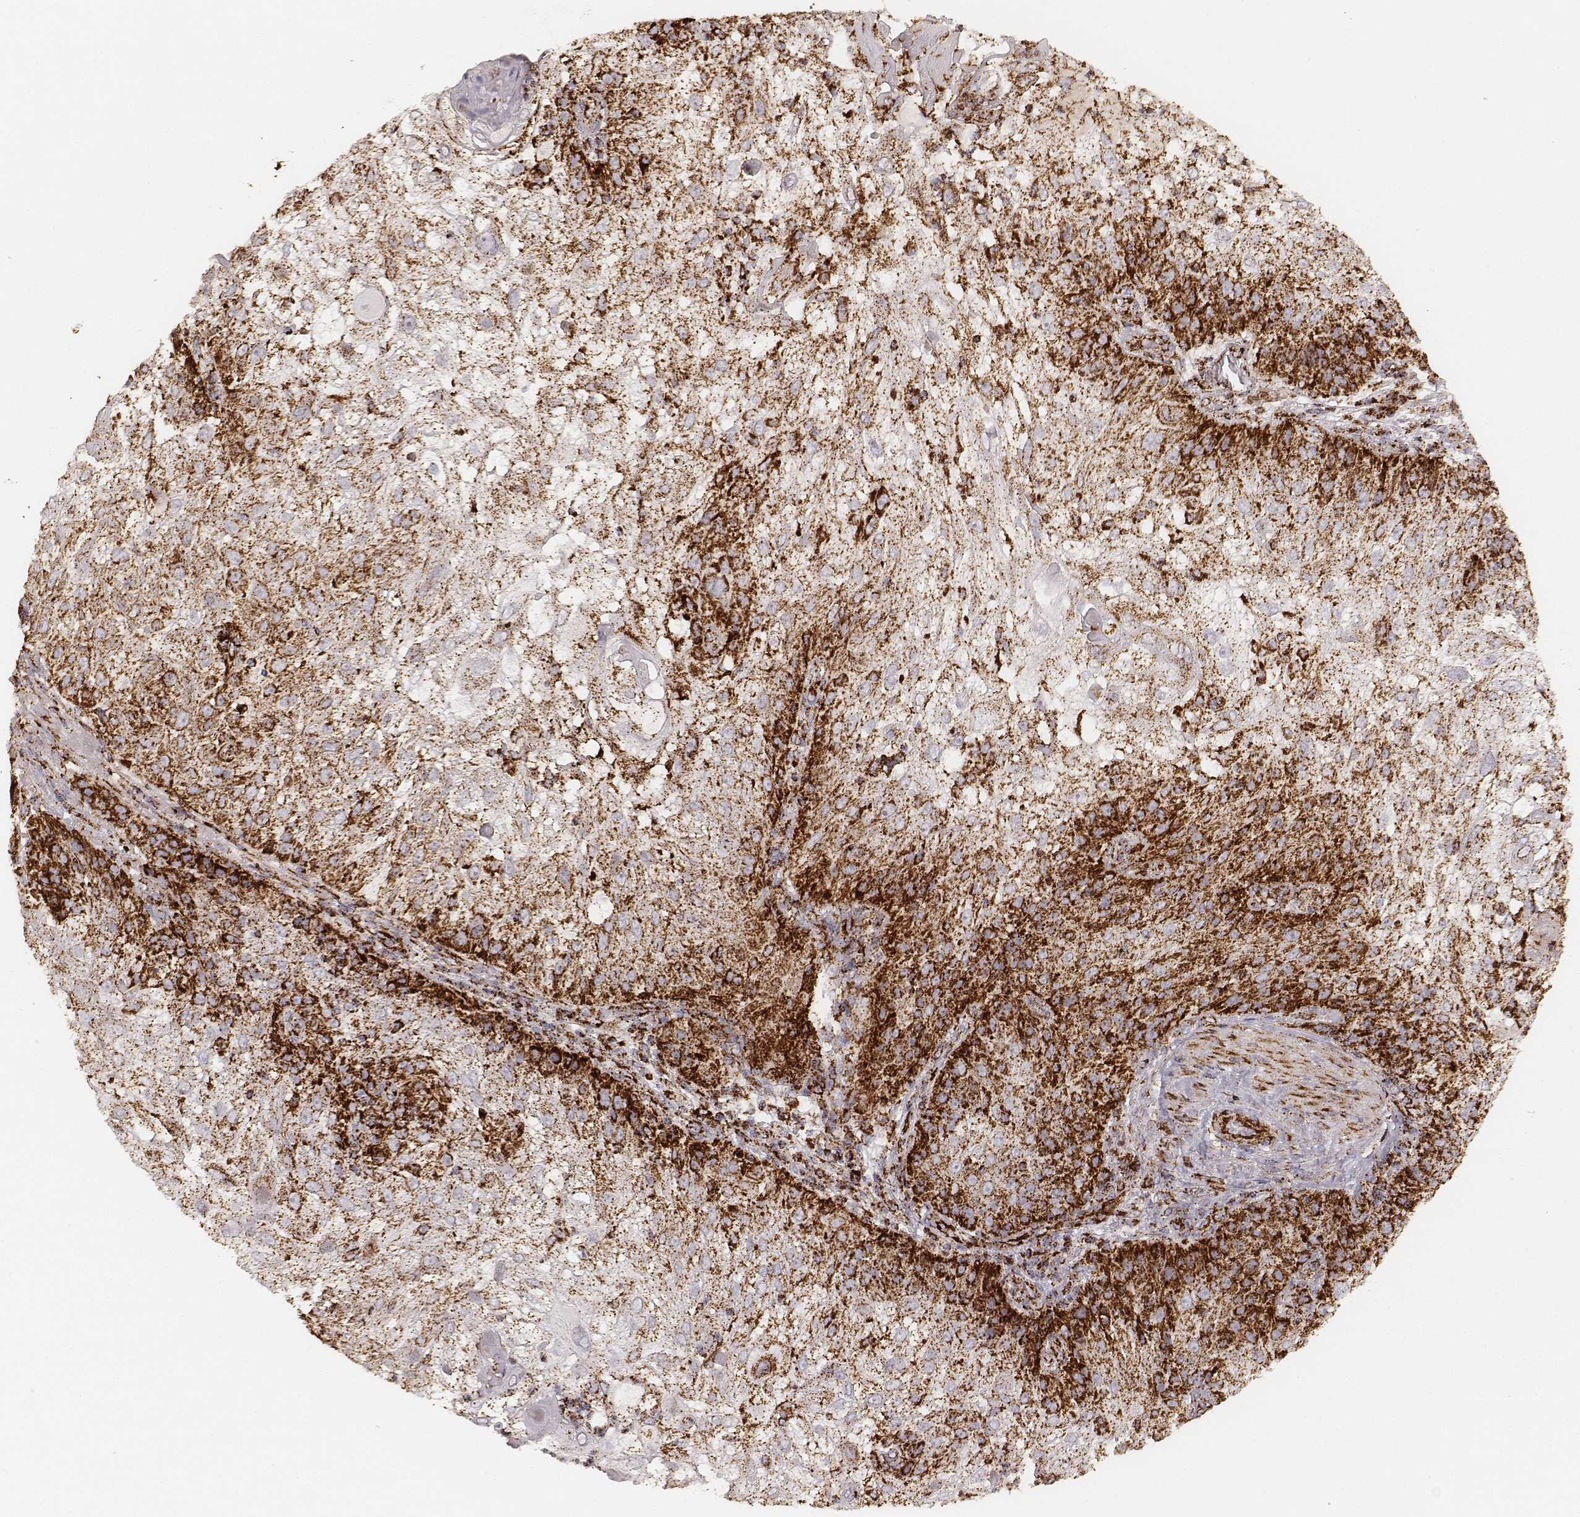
{"staining": {"intensity": "strong", "quantity": ">75%", "location": "cytoplasmic/membranous"}, "tissue": "skin cancer", "cell_type": "Tumor cells", "image_type": "cancer", "snomed": [{"axis": "morphology", "description": "Normal tissue, NOS"}, {"axis": "morphology", "description": "Squamous cell carcinoma, NOS"}, {"axis": "topography", "description": "Skin"}], "caption": "Immunohistochemistry photomicrograph of skin squamous cell carcinoma stained for a protein (brown), which exhibits high levels of strong cytoplasmic/membranous expression in about >75% of tumor cells.", "gene": "CS", "patient": {"sex": "female", "age": 83}}